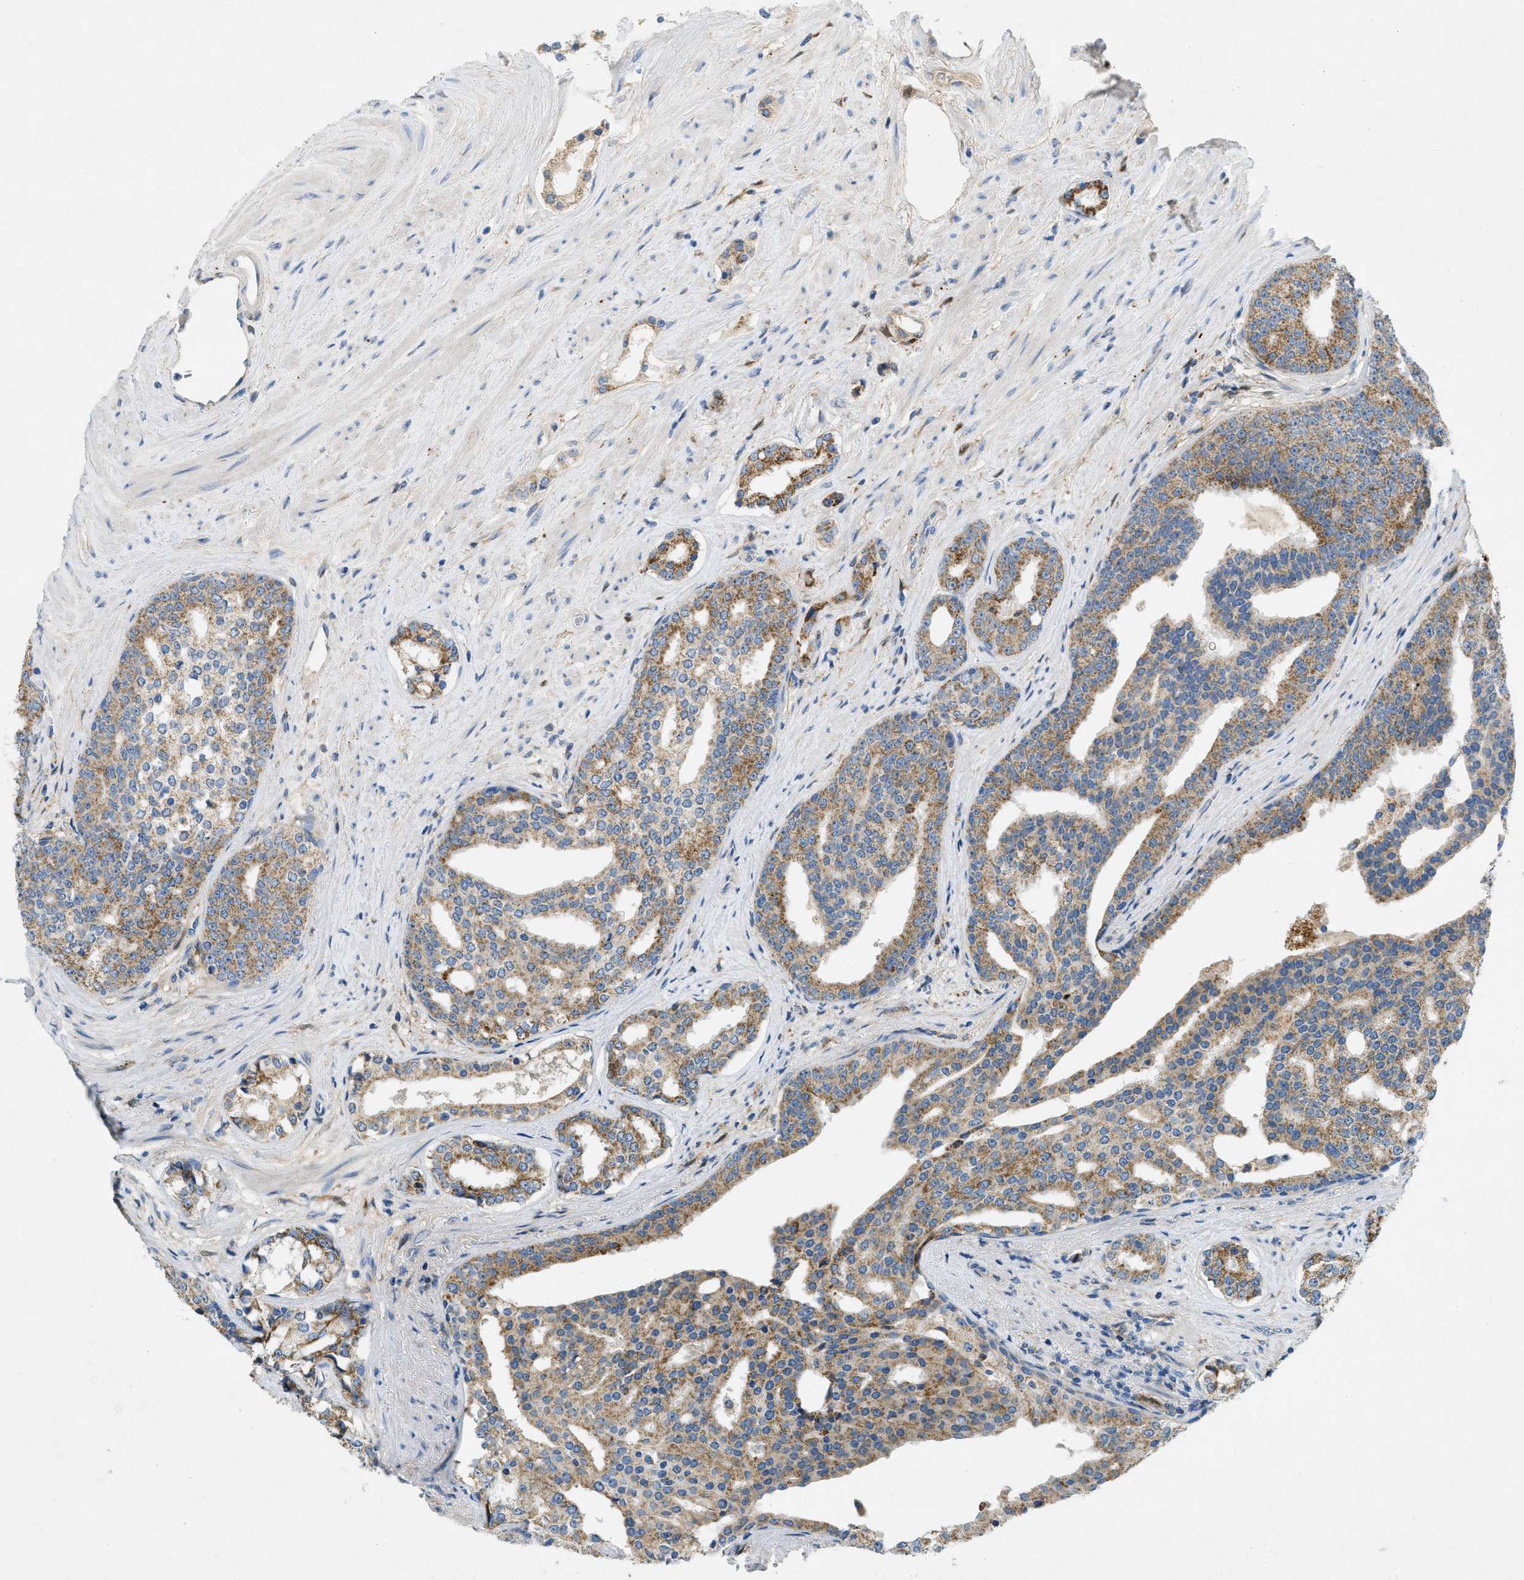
{"staining": {"intensity": "moderate", "quantity": ">75%", "location": "cytoplasmic/membranous"}, "tissue": "prostate cancer", "cell_type": "Tumor cells", "image_type": "cancer", "snomed": [{"axis": "morphology", "description": "Adenocarcinoma, High grade"}, {"axis": "topography", "description": "Prostate"}], "caption": "The histopathology image exhibits staining of adenocarcinoma (high-grade) (prostate), revealing moderate cytoplasmic/membranous protein staining (brown color) within tumor cells.", "gene": "CYGB", "patient": {"sex": "male", "age": 71}}